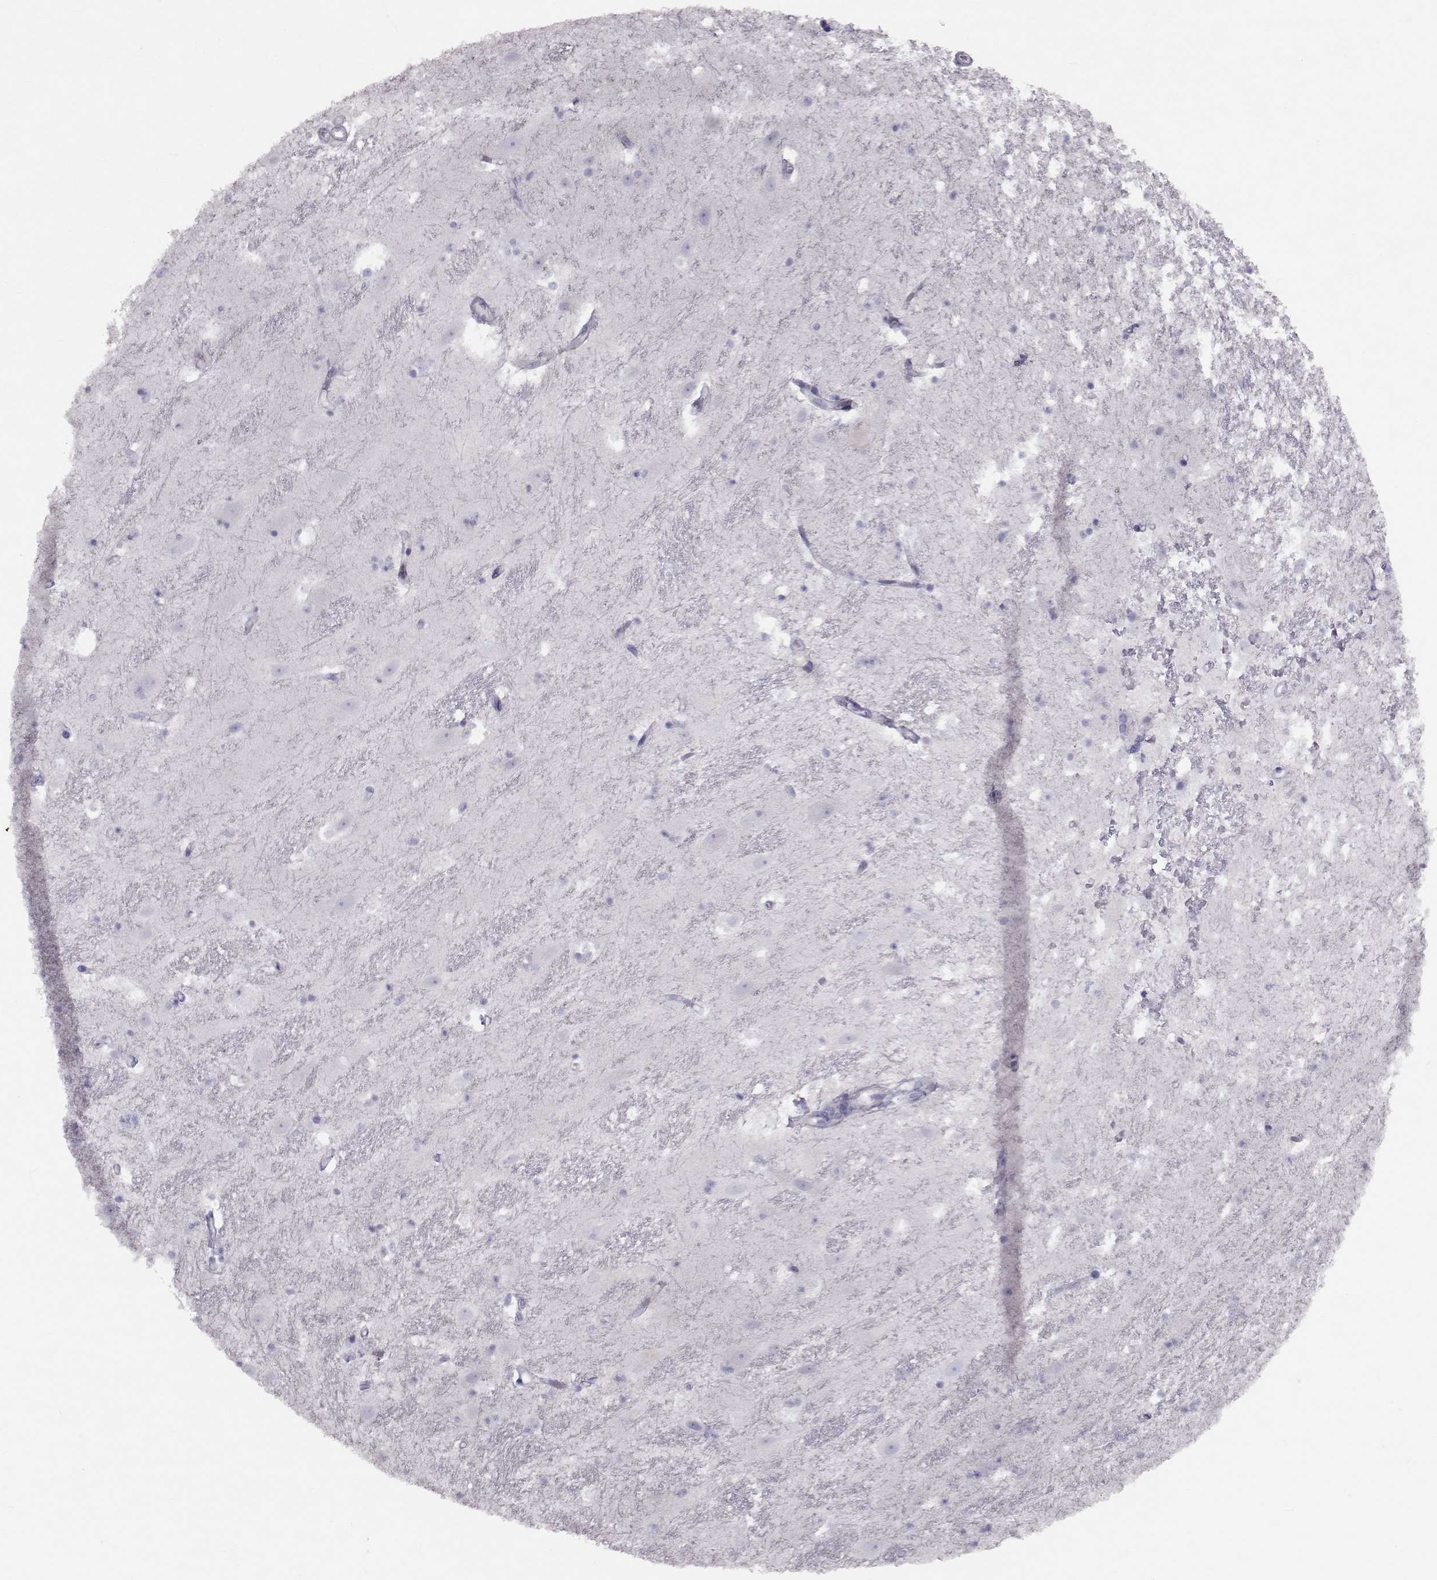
{"staining": {"intensity": "negative", "quantity": "none", "location": "none"}, "tissue": "hippocampus", "cell_type": "Glial cells", "image_type": "normal", "snomed": [{"axis": "morphology", "description": "Normal tissue, NOS"}, {"axis": "topography", "description": "Hippocampus"}], "caption": "The image shows no staining of glial cells in normal hippocampus.", "gene": "GARIN3", "patient": {"sex": "male", "age": 49}}